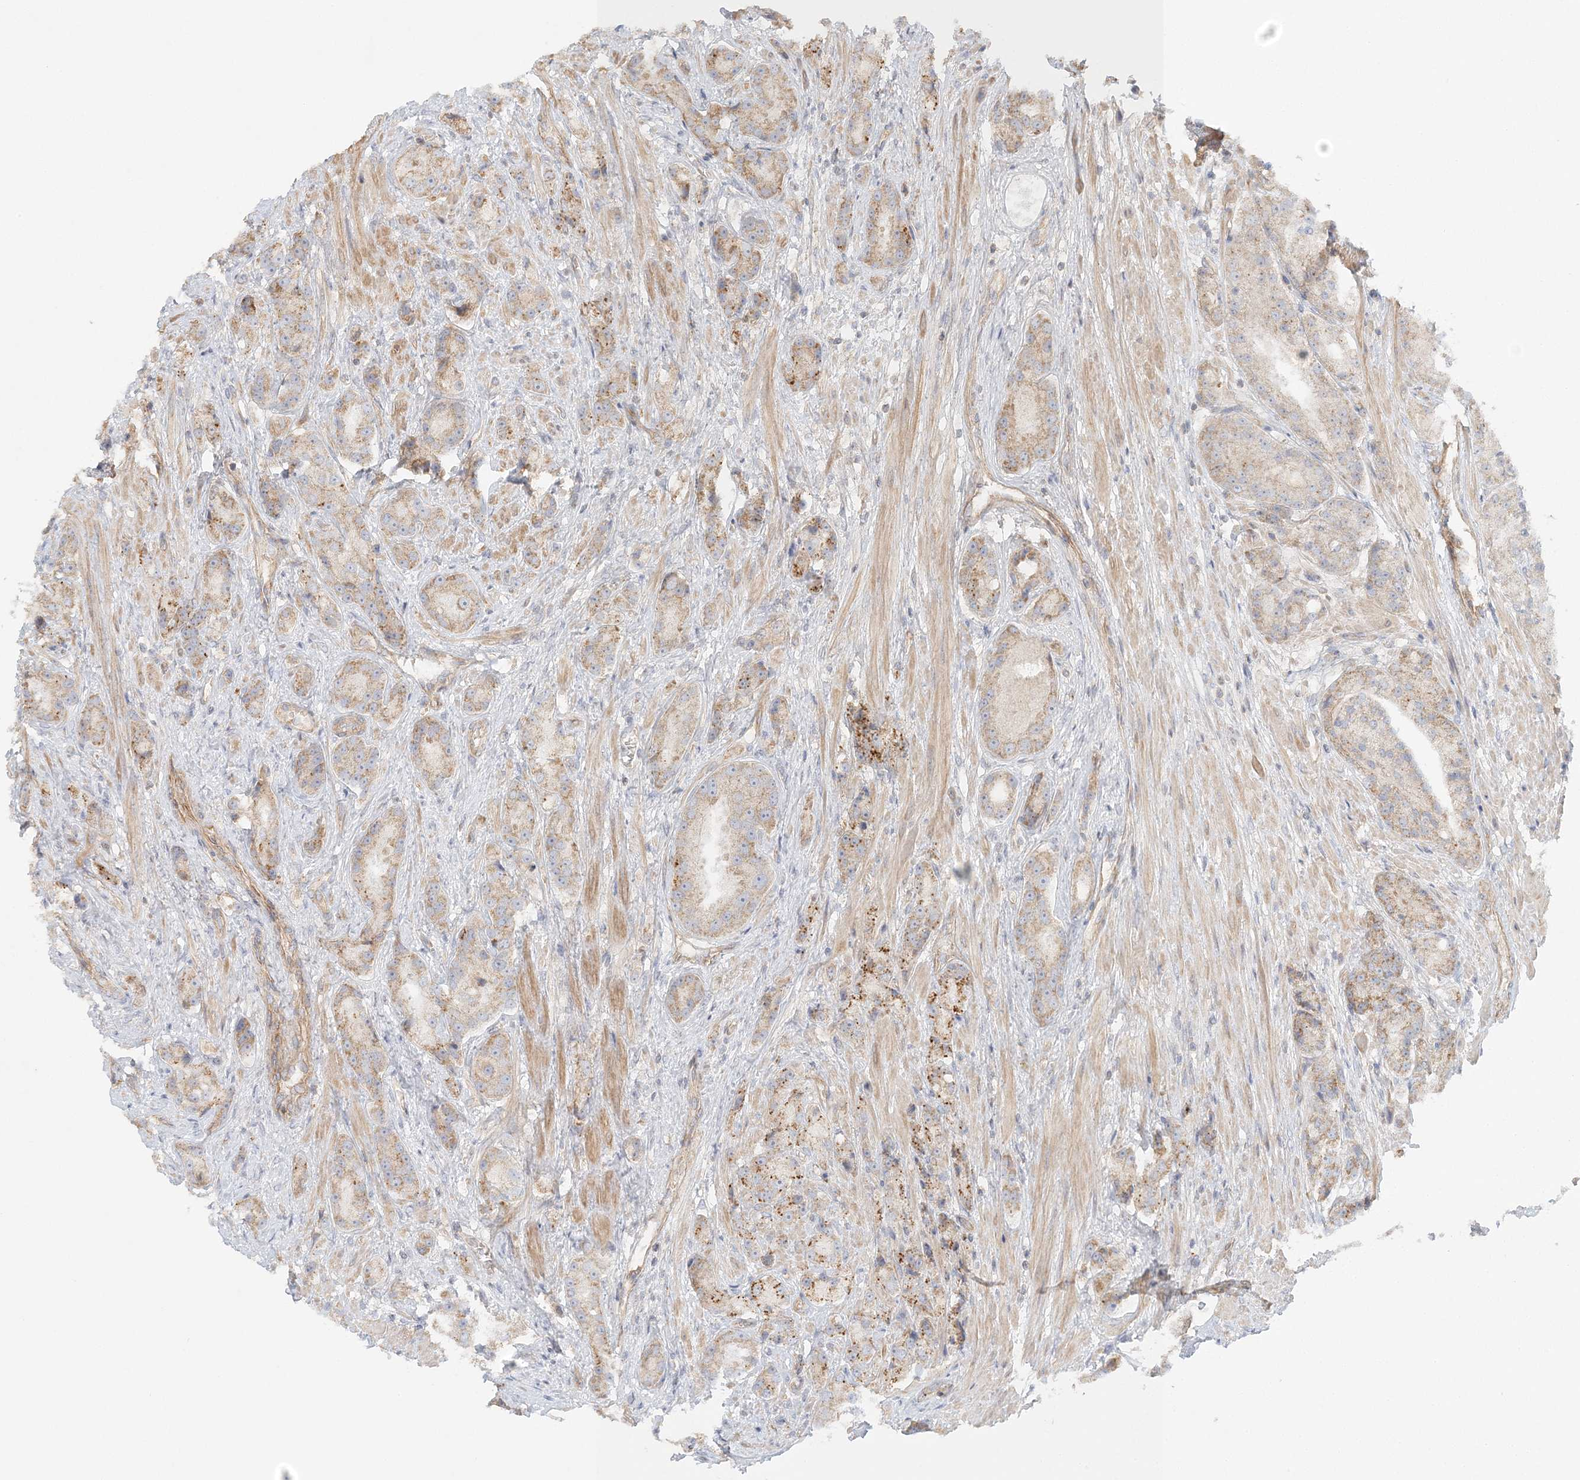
{"staining": {"intensity": "moderate", "quantity": ">75%", "location": "cytoplasmic/membranous"}, "tissue": "prostate cancer", "cell_type": "Tumor cells", "image_type": "cancer", "snomed": [{"axis": "morphology", "description": "Adenocarcinoma, High grade"}, {"axis": "topography", "description": "Prostate"}], "caption": "A medium amount of moderate cytoplasmic/membranous staining is seen in about >75% of tumor cells in prostate cancer (high-grade adenocarcinoma) tissue. The protein is shown in brown color, while the nuclei are stained blue.", "gene": "KIAA0232", "patient": {"sex": "male", "age": 60}}